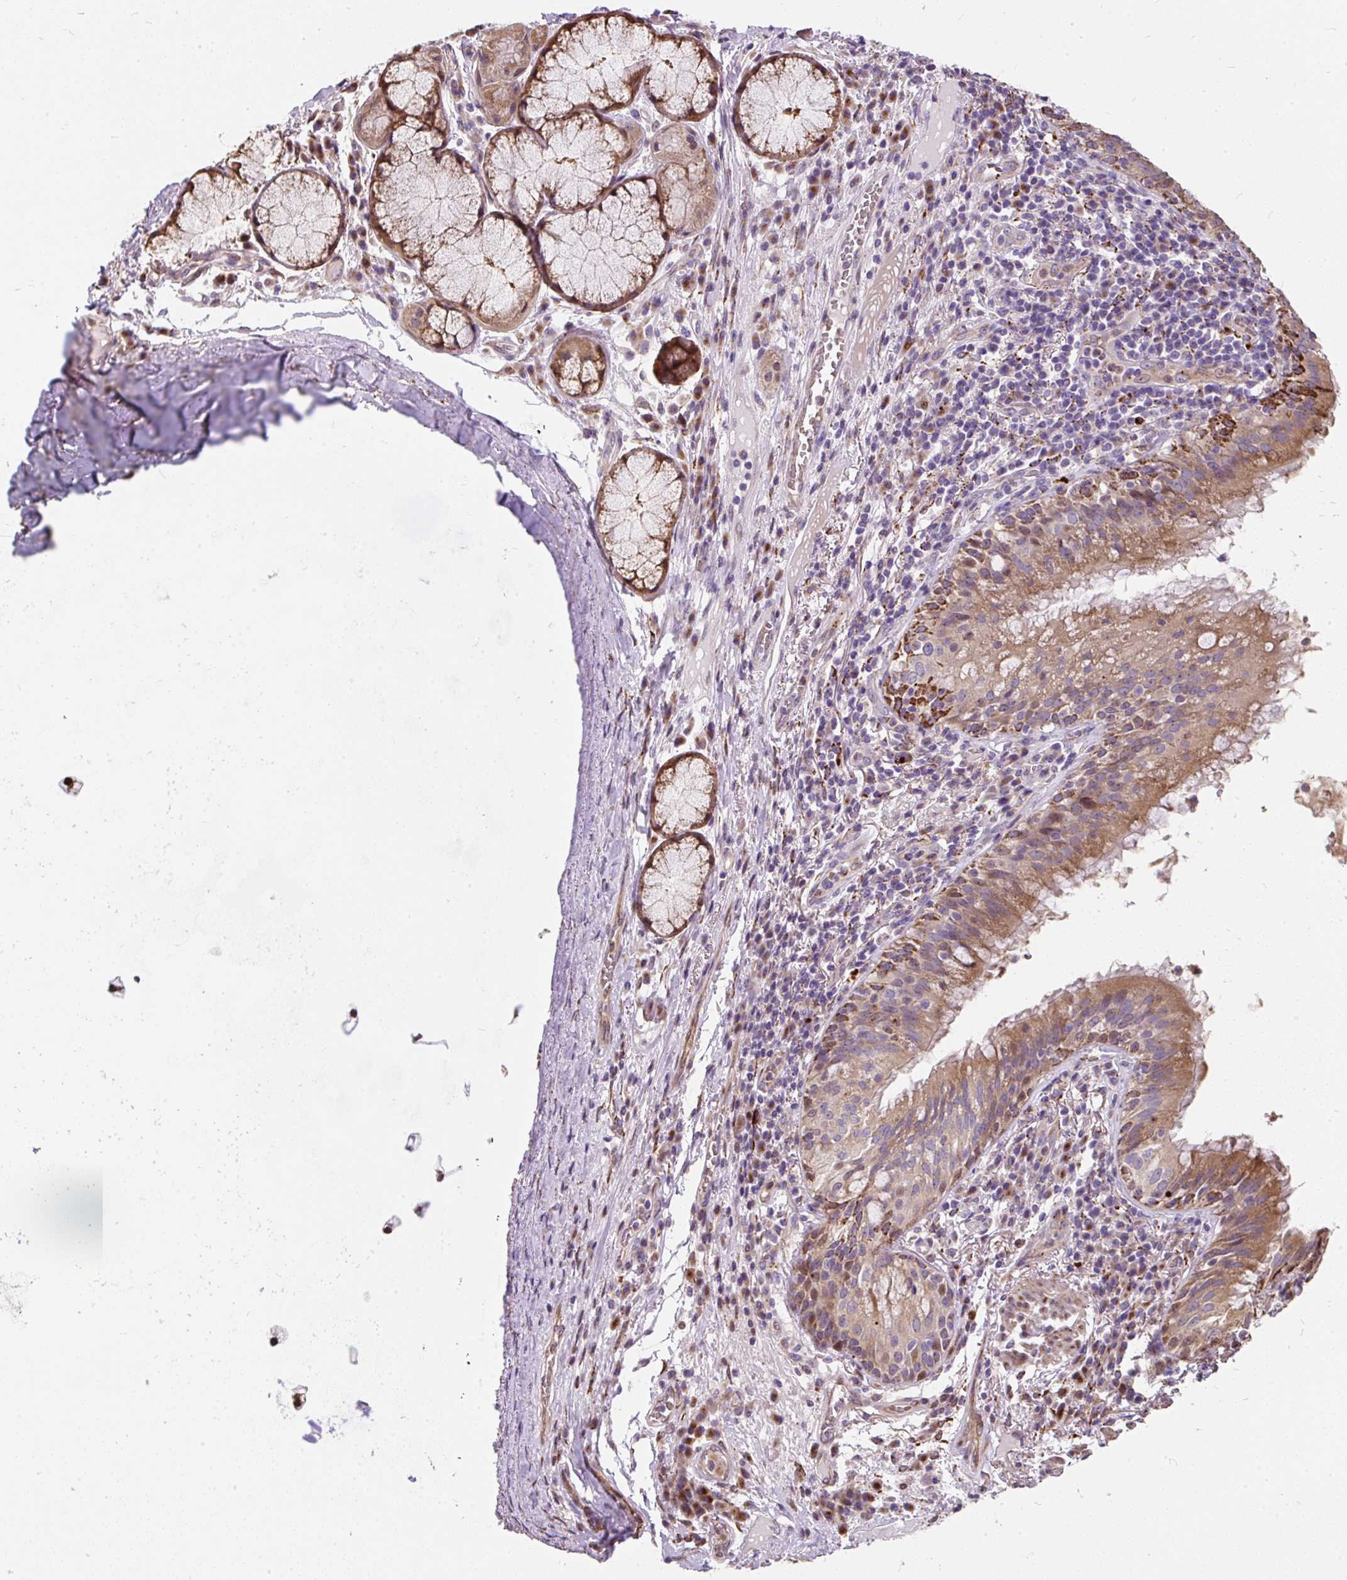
{"staining": {"intensity": "moderate", "quantity": ">75%", "location": "cytoplasmic/membranous"}, "tissue": "bronchus", "cell_type": "Respiratory epithelial cells", "image_type": "normal", "snomed": [{"axis": "morphology", "description": "Normal tissue, NOS"}, {"axis": "topography", "description": "Cartilage tissue"}, {"axis": "topography", "description": "Bronchus"}], "caption": "Bronchus stained for a protein shows moderate cytoplasmic/membranous positivity in respiratory epithelial cells. The staining was performed using DAB to visualize the protein expression in brown, while the nuclei were stained in blue with hematoxylin (Magnification: 20x).", "gene": "PUS7L", "patient": {"sex": "male", "age": 56}}